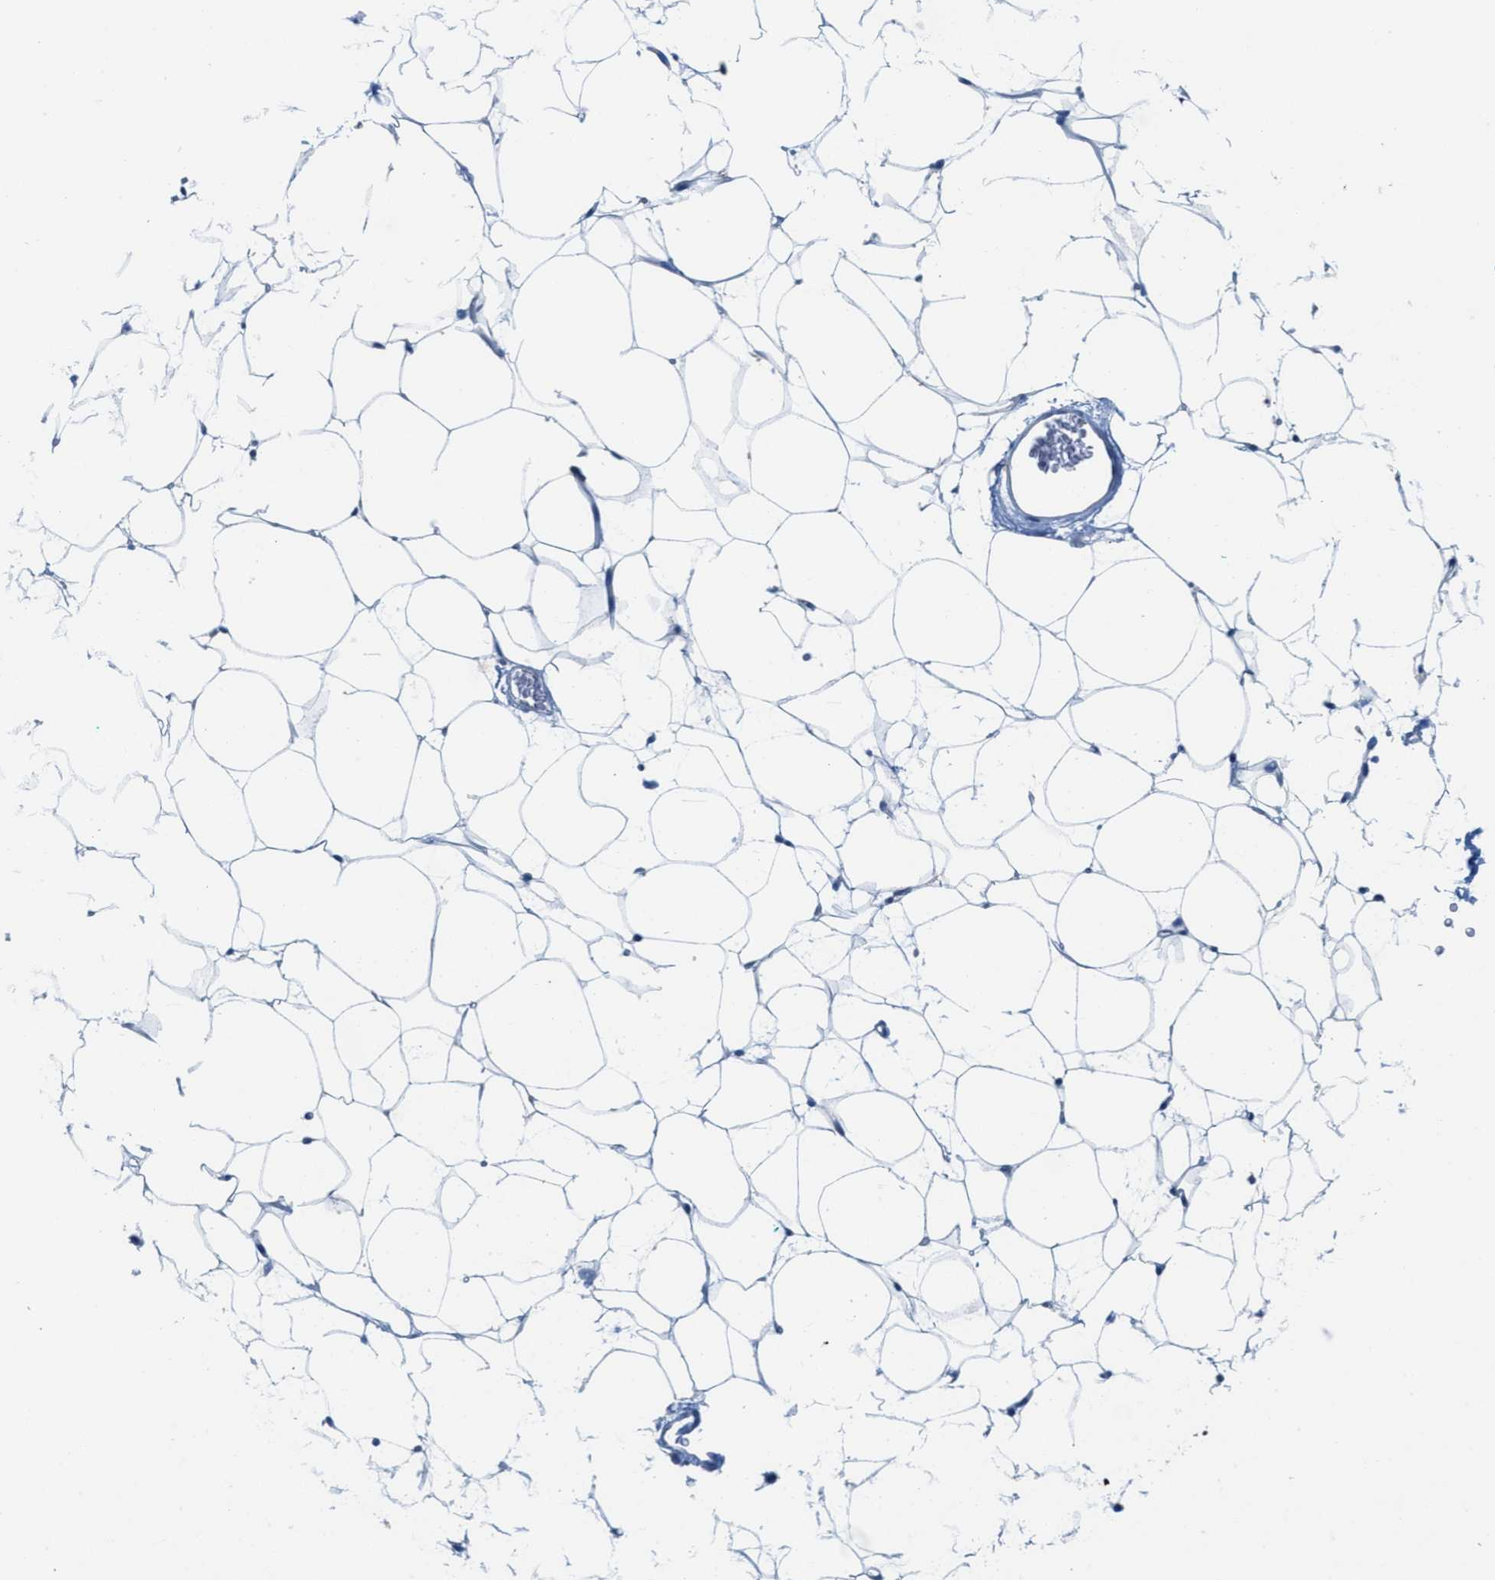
{"staining": {"intensity": "negative", "quantity": "none", "location": "none"}, "tissue": "adipose tissue", "cell_type": "Adipocytes", "image_type": "normal", "snomed": [{"axis": "morphology", "description": "Normal tissue, NOS"}, {"axis": "topography", "description": "Breast"}, {"axis": "topography", "description": "Soft tissue"}], "caption": "Human adipose tissue stained for a protein using IHC demonstrates no positivity in adipocytes.", "gene": "PTDSS1", "patient": {"sex": "female", "age": 75}}